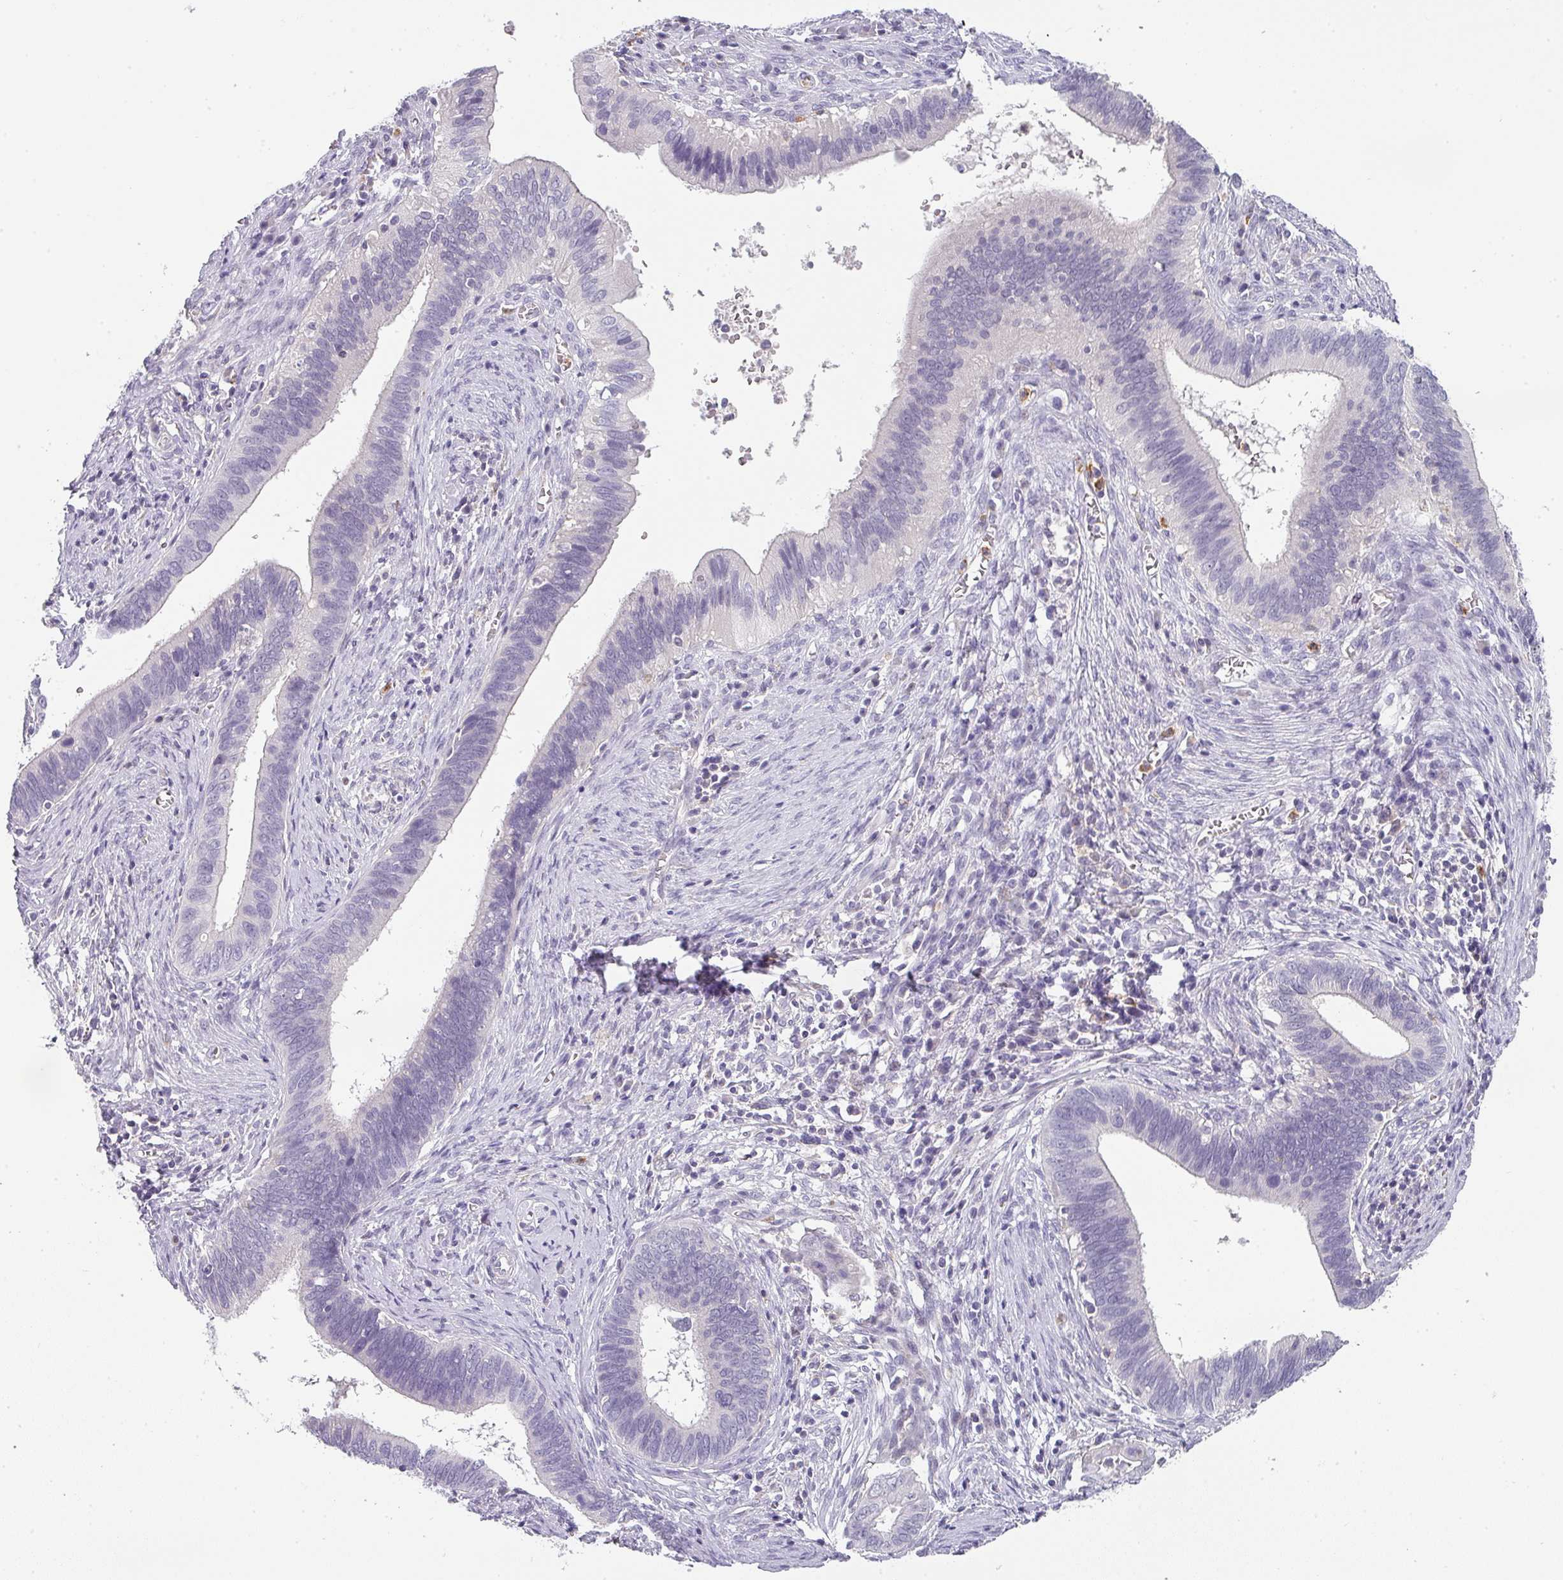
{"staining": {"intensity": "negative", "quantity": "none", "location": "none"}, "tissue": "cervical cancer", "cell_type": "Tumor cells", "image_type": "cancer", "snomed": [{"axis": "morphology", "description": "Adenocarcinoma, NOS"}, {"axis": "topography", "description": "Cervix"}], "caption": "This is an immunohistochemistry (IHC) photomicrograph of human cervical adenocarcinoma. There is no positivity in tumor cells.", "gene": "BTLA", "patient": {"sex": "female", "age": 42}}